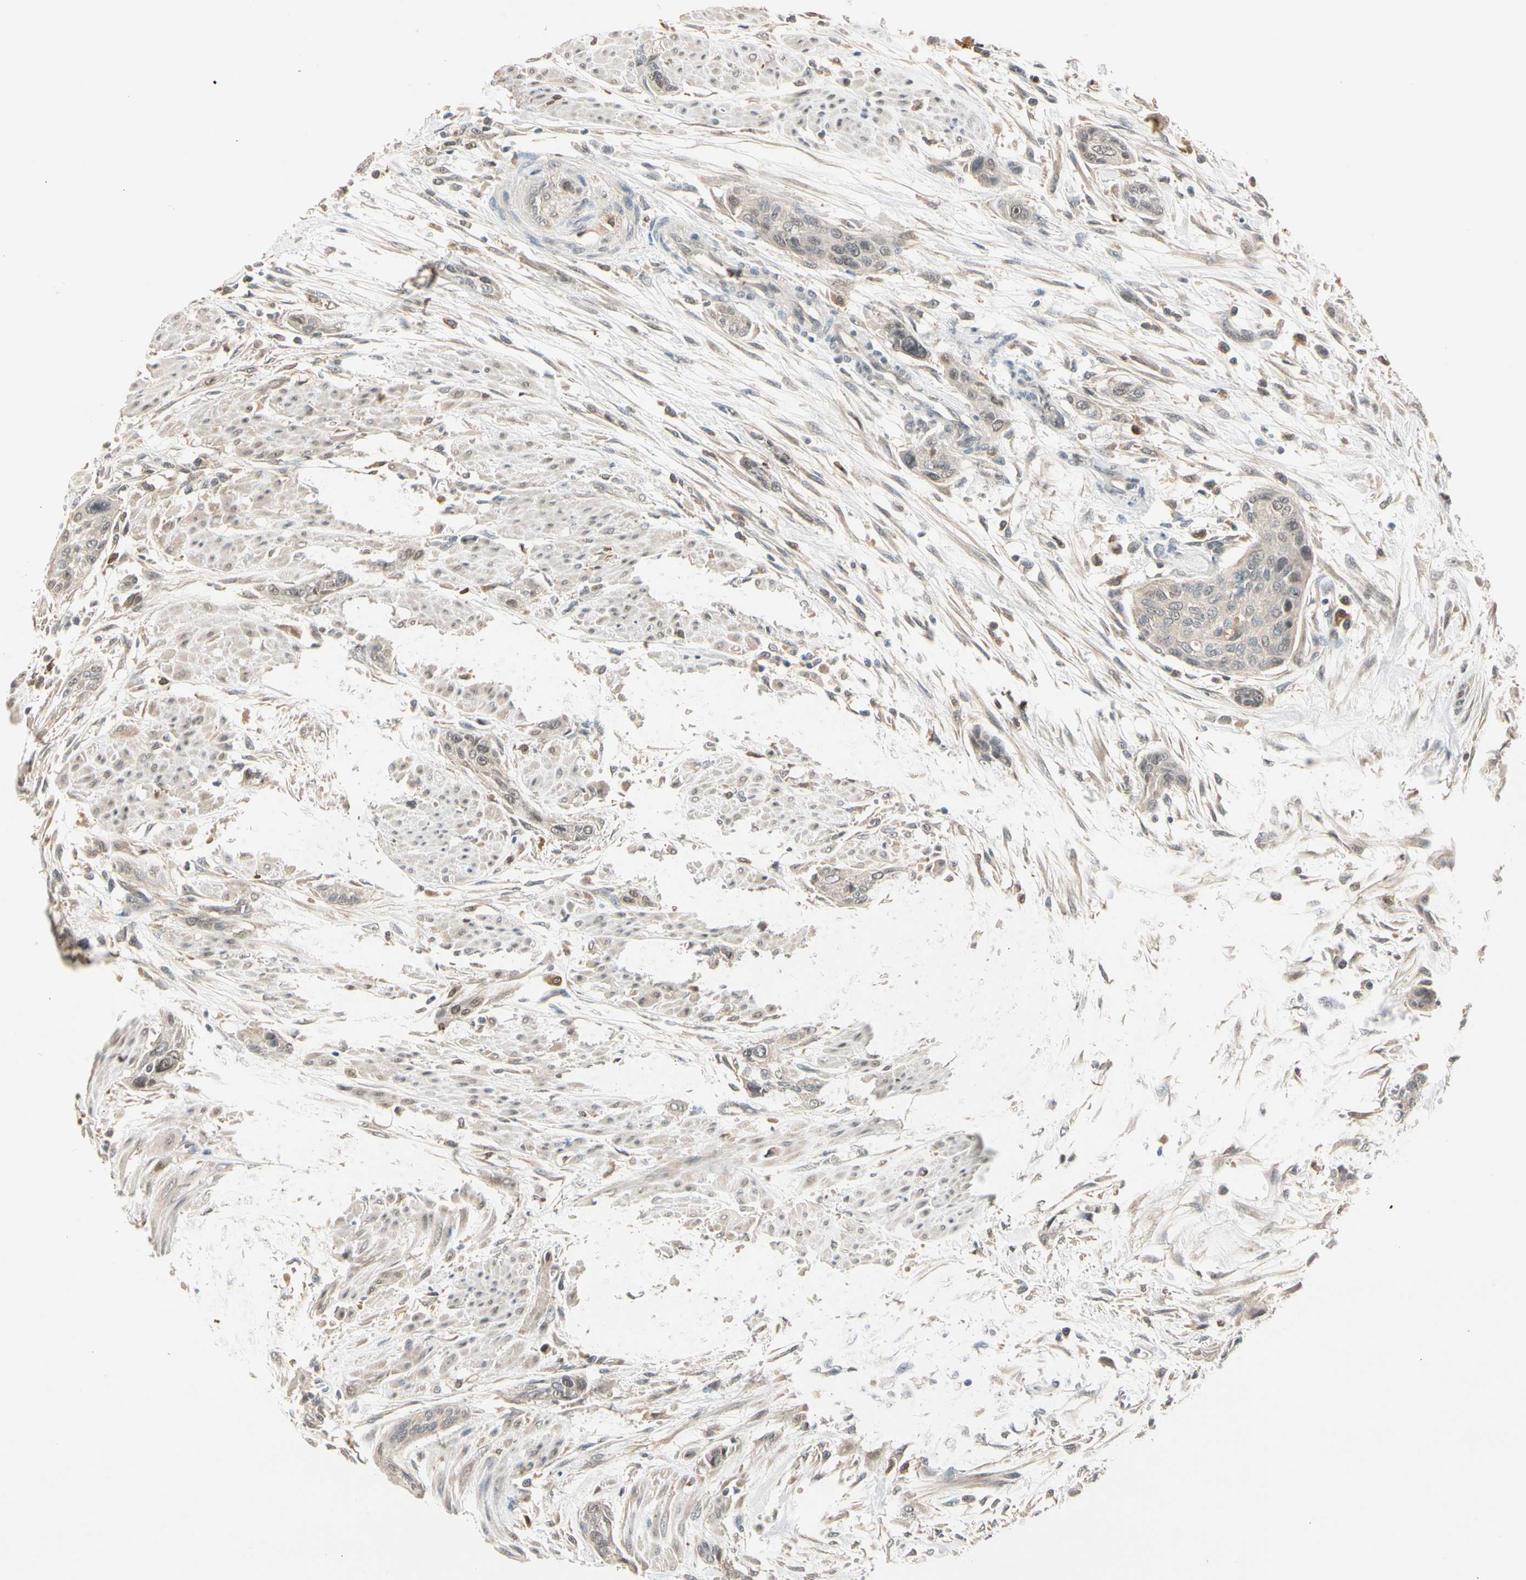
{"staining": {"intensity": "weak", "quantity": ">75%", "location": "cytoplasmic/membranous"}, "tissue": "urothelial cancer", "cell_type": "Tumor cells", "image_type": "cancer", "snomed": [{"axis": "morphology", "description": "Urothelial carcinoma, High grade"}, {"axis": "topography", "description": "Urinary bladder"}], "caption": "This is an image of immunohistochemistry (IHC) staining of urothelial carcinoma (high-grade), which shows weak positivity in the cytoplasmic/membranous of tumor cells.", "gene": "RIOX2", "patient": {"sex": "male", "age": 35}}